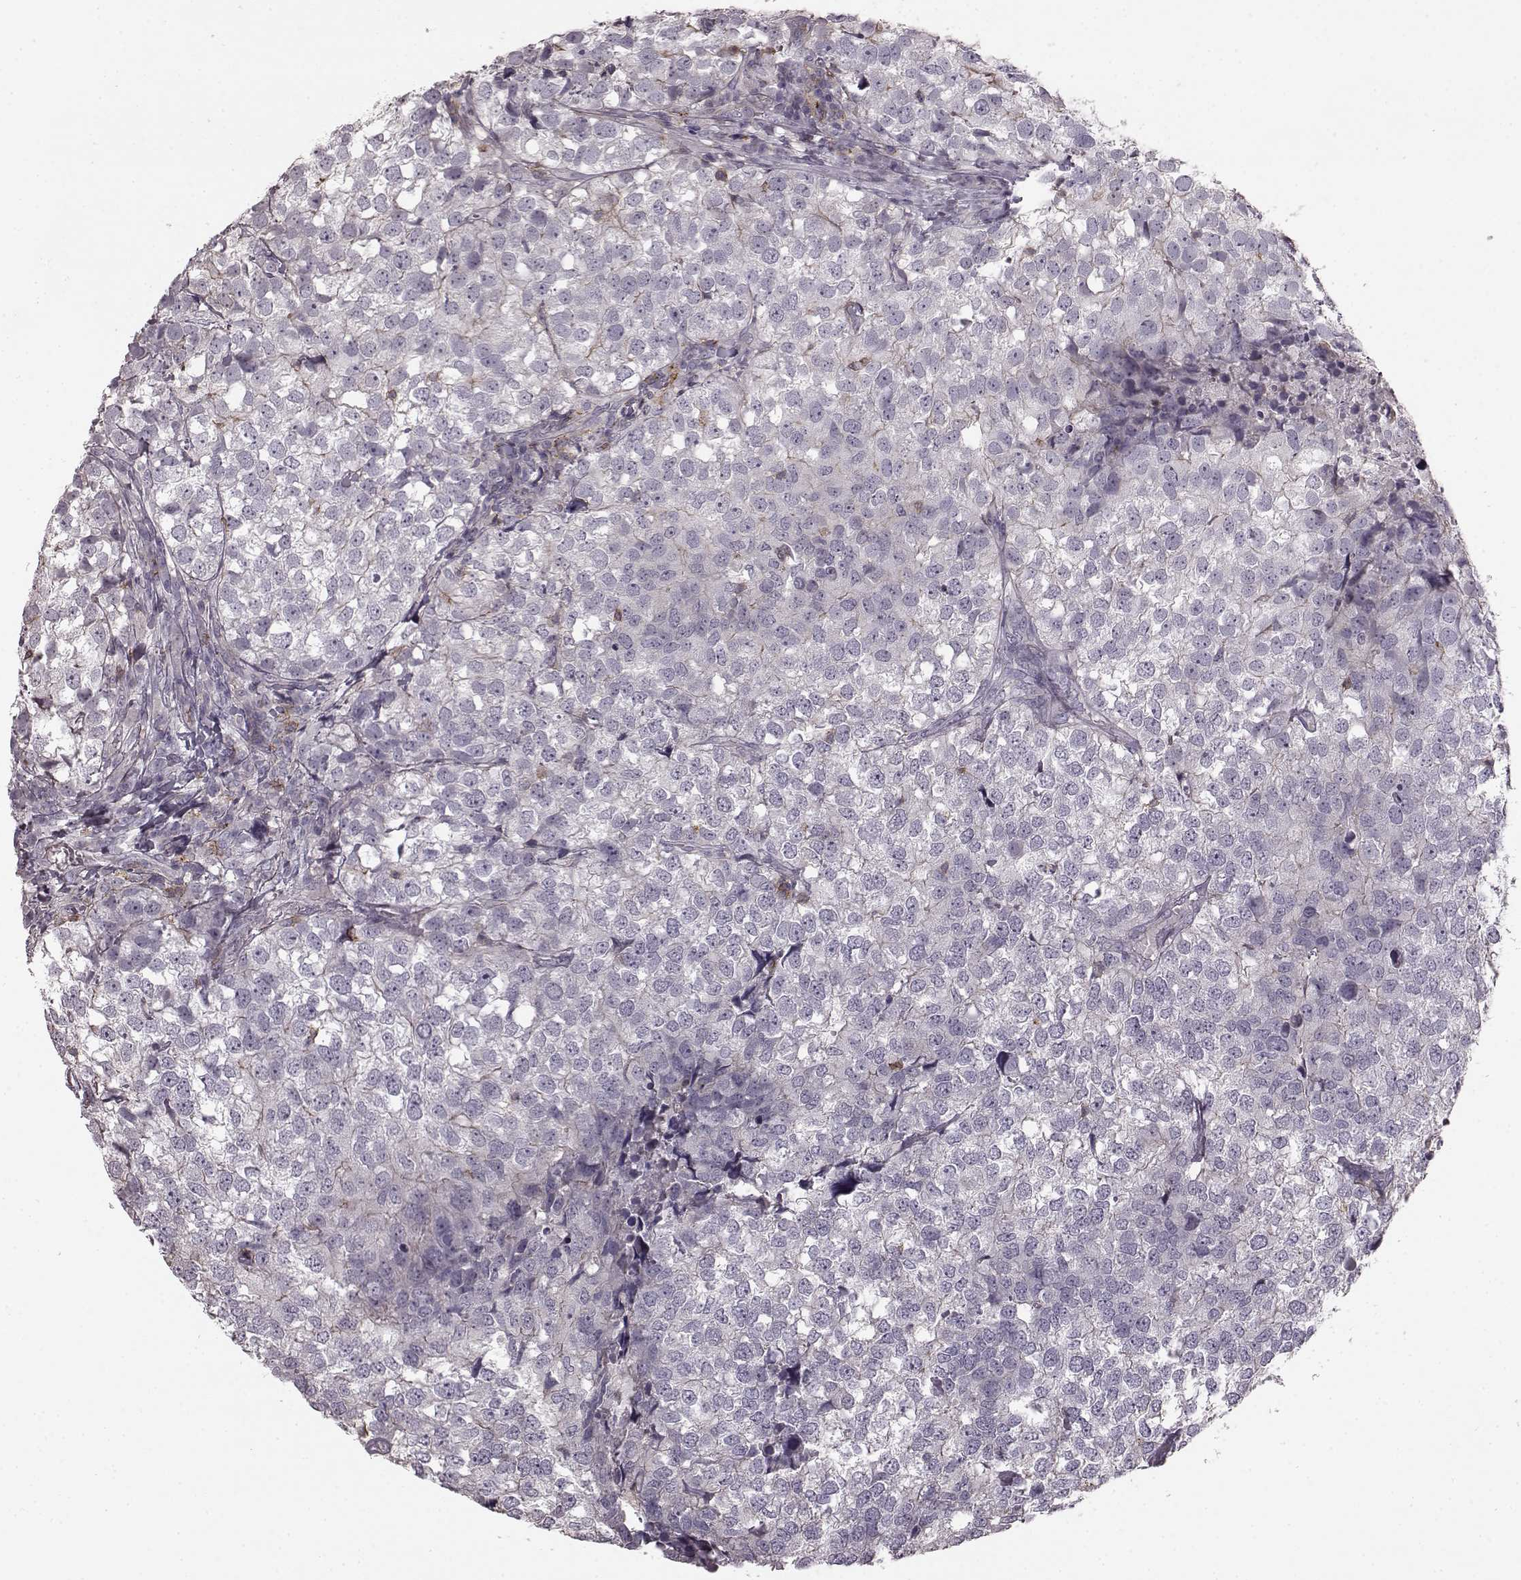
{"staining": {"intensity": "negative", "quantity": "none", "location": "none"}, "tissue": "breast cancer", "cell_type": "Tumor cells", "image_type": "cancer", "snomed": [{"axis": "morphology", "description": "Duct carcinoma"}, {"axis": "topography", "description": "Breast"}], "caption": "DAB (3,3'-diaminobenzidine) immunohistochemical staining of invasive ductal carcinoma (breast) displays no significant positivity in tumor cells.", "gene": "PDCD1", "patient": {"sex": "female", "age": 30}}